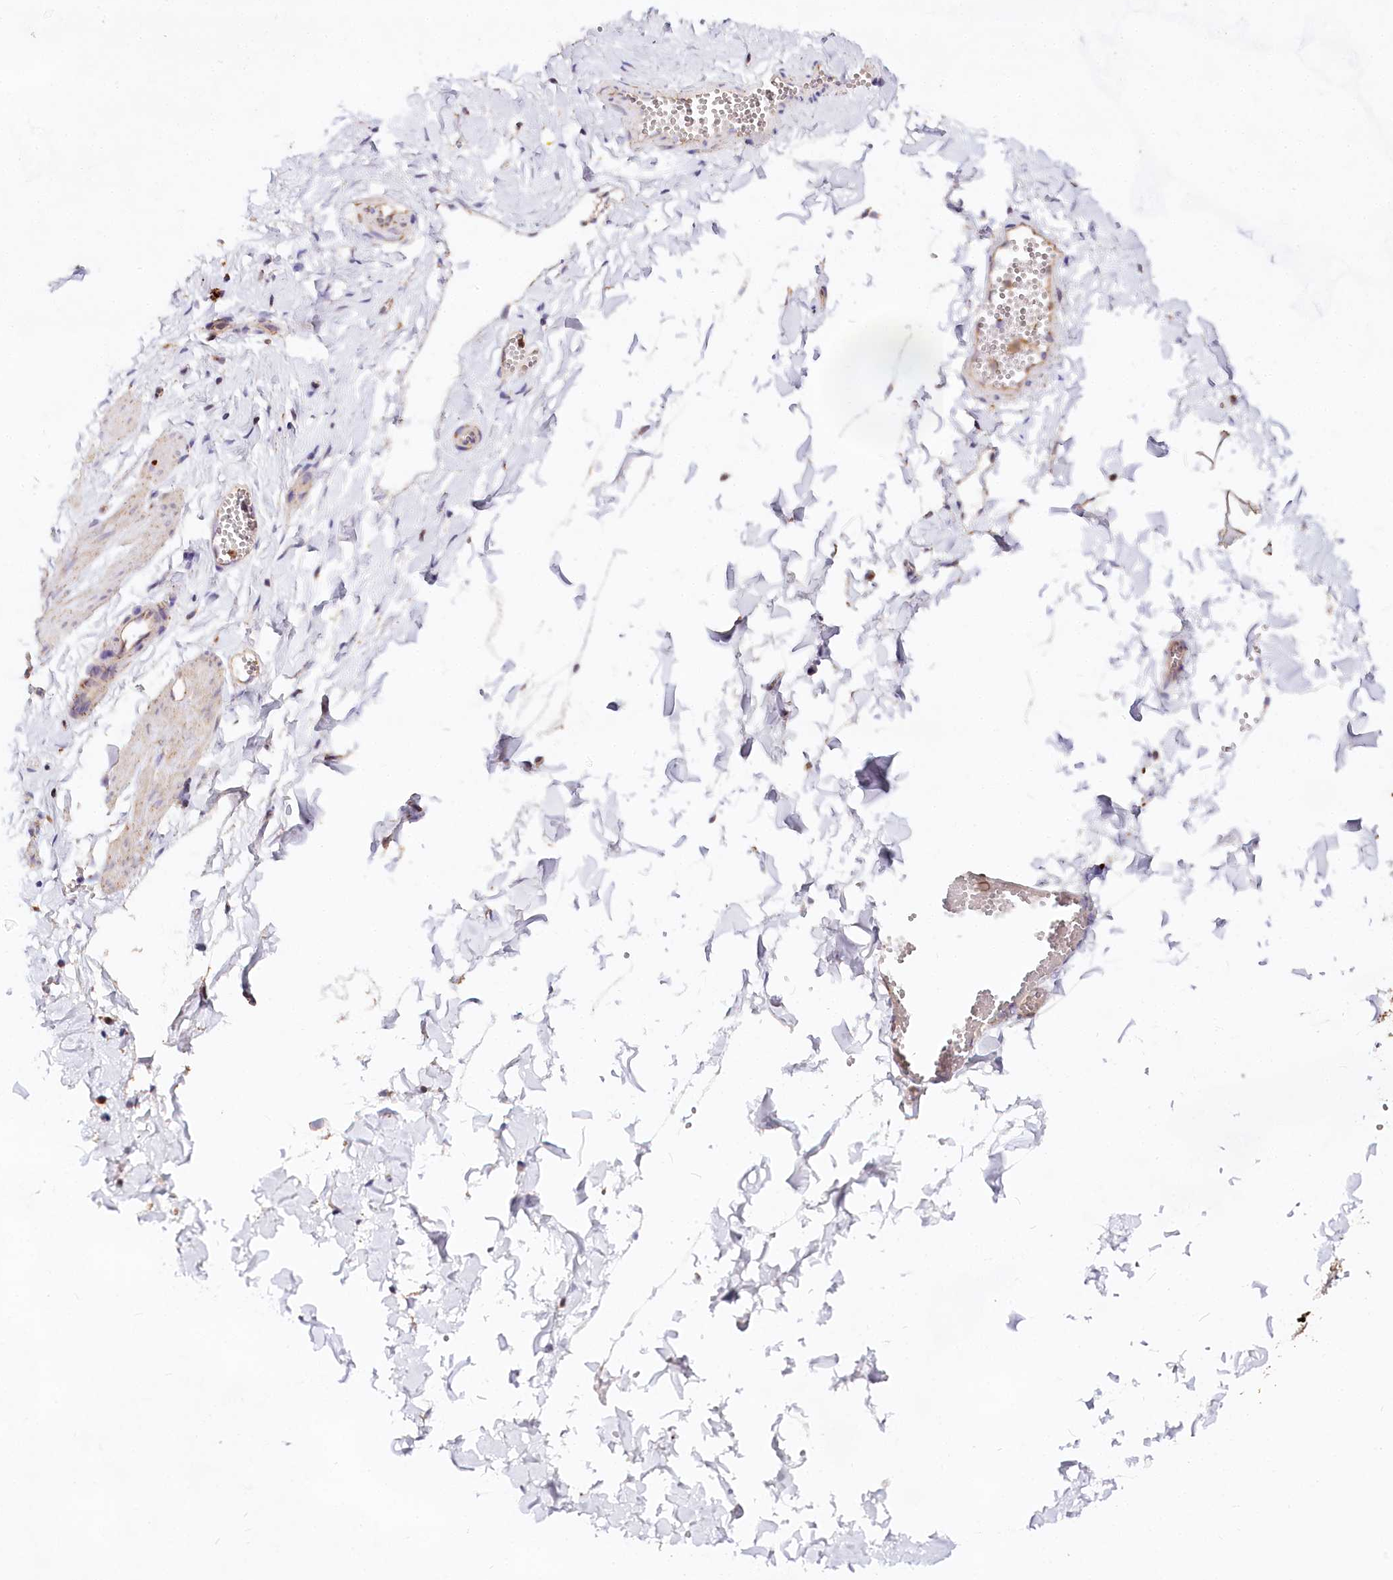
{"staining": {"intensity": "weak", "quantity": ">75%", "location": "cytoplasmic/membranous"}, "tissue": "adipose tissue", "cell_type": "Adipocytes", "image_type": "normal", "snomed": [{"axis": "morphology", "description": "Normal tissue, NOS"}, {"axis": "topography", "description": "Gallbladder"}, {"axis": "topography", "description": "Peripheral nerve tissue"}], "caption": "Human adipose tissue stained for a protein (brown) demonstrates weak cytoplasmic/membranous positive staining in approximately >75% of adipocytes.", "gene": "TASOR2", "patient": {"sex": "male", "age": 38}}